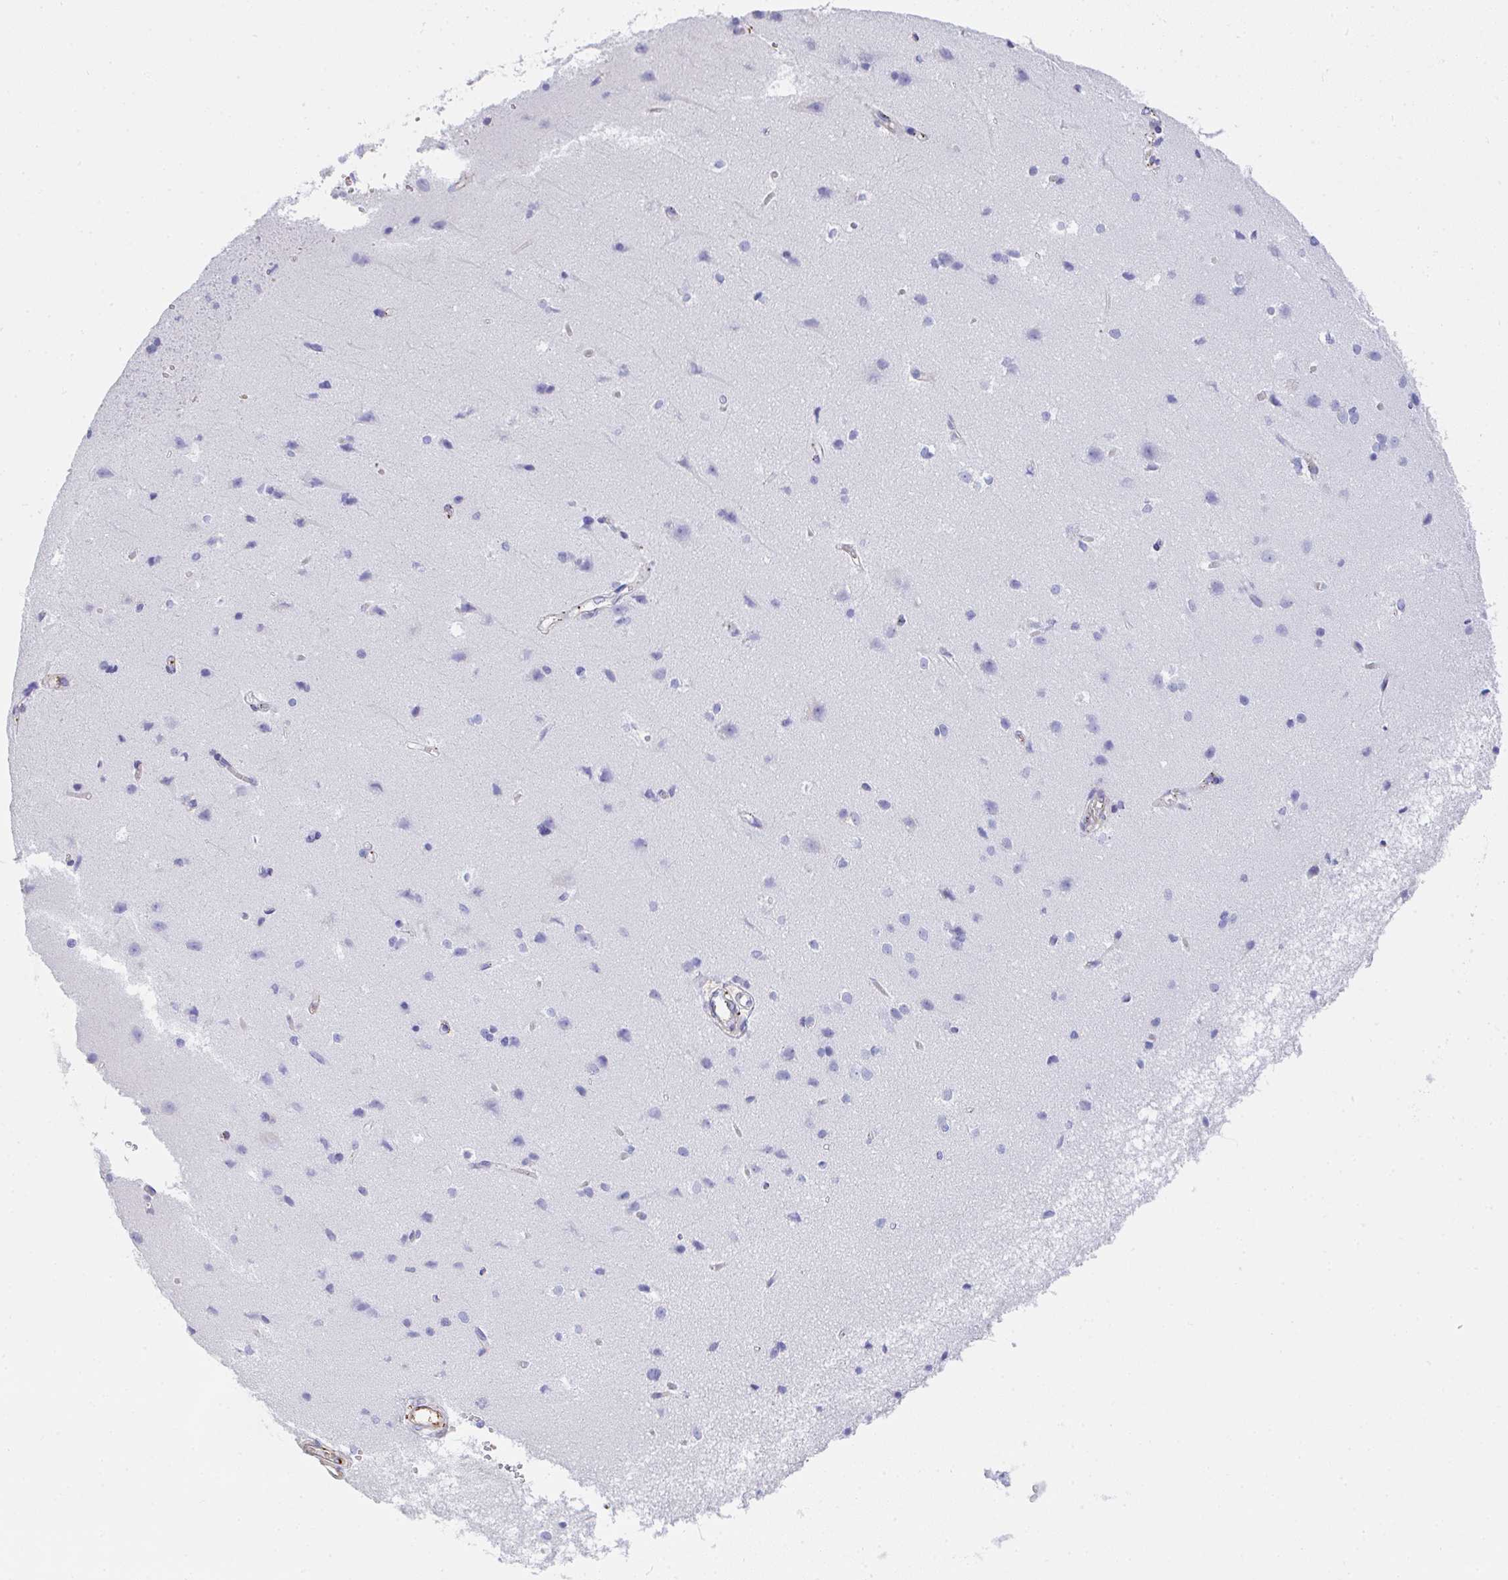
{"staining": {"intensity": "negative", "quantity": "none", "location": "none"}, "tissue": "cerebral cortex", "cell_type": "Endothelial cells", "image_type": "normal", "snomed": [{"axis": "morphology", "description": "Normal tissue, NOS"}, {"axis": "topography", "description": "Cerebral cortex"}], "caption": "Immunohistochemistry of benign cerebral cortex exhibits no staining in endothelial cells.", "gene": "TNFAIP8", "patient": {"sex": "male", "age": 37}}